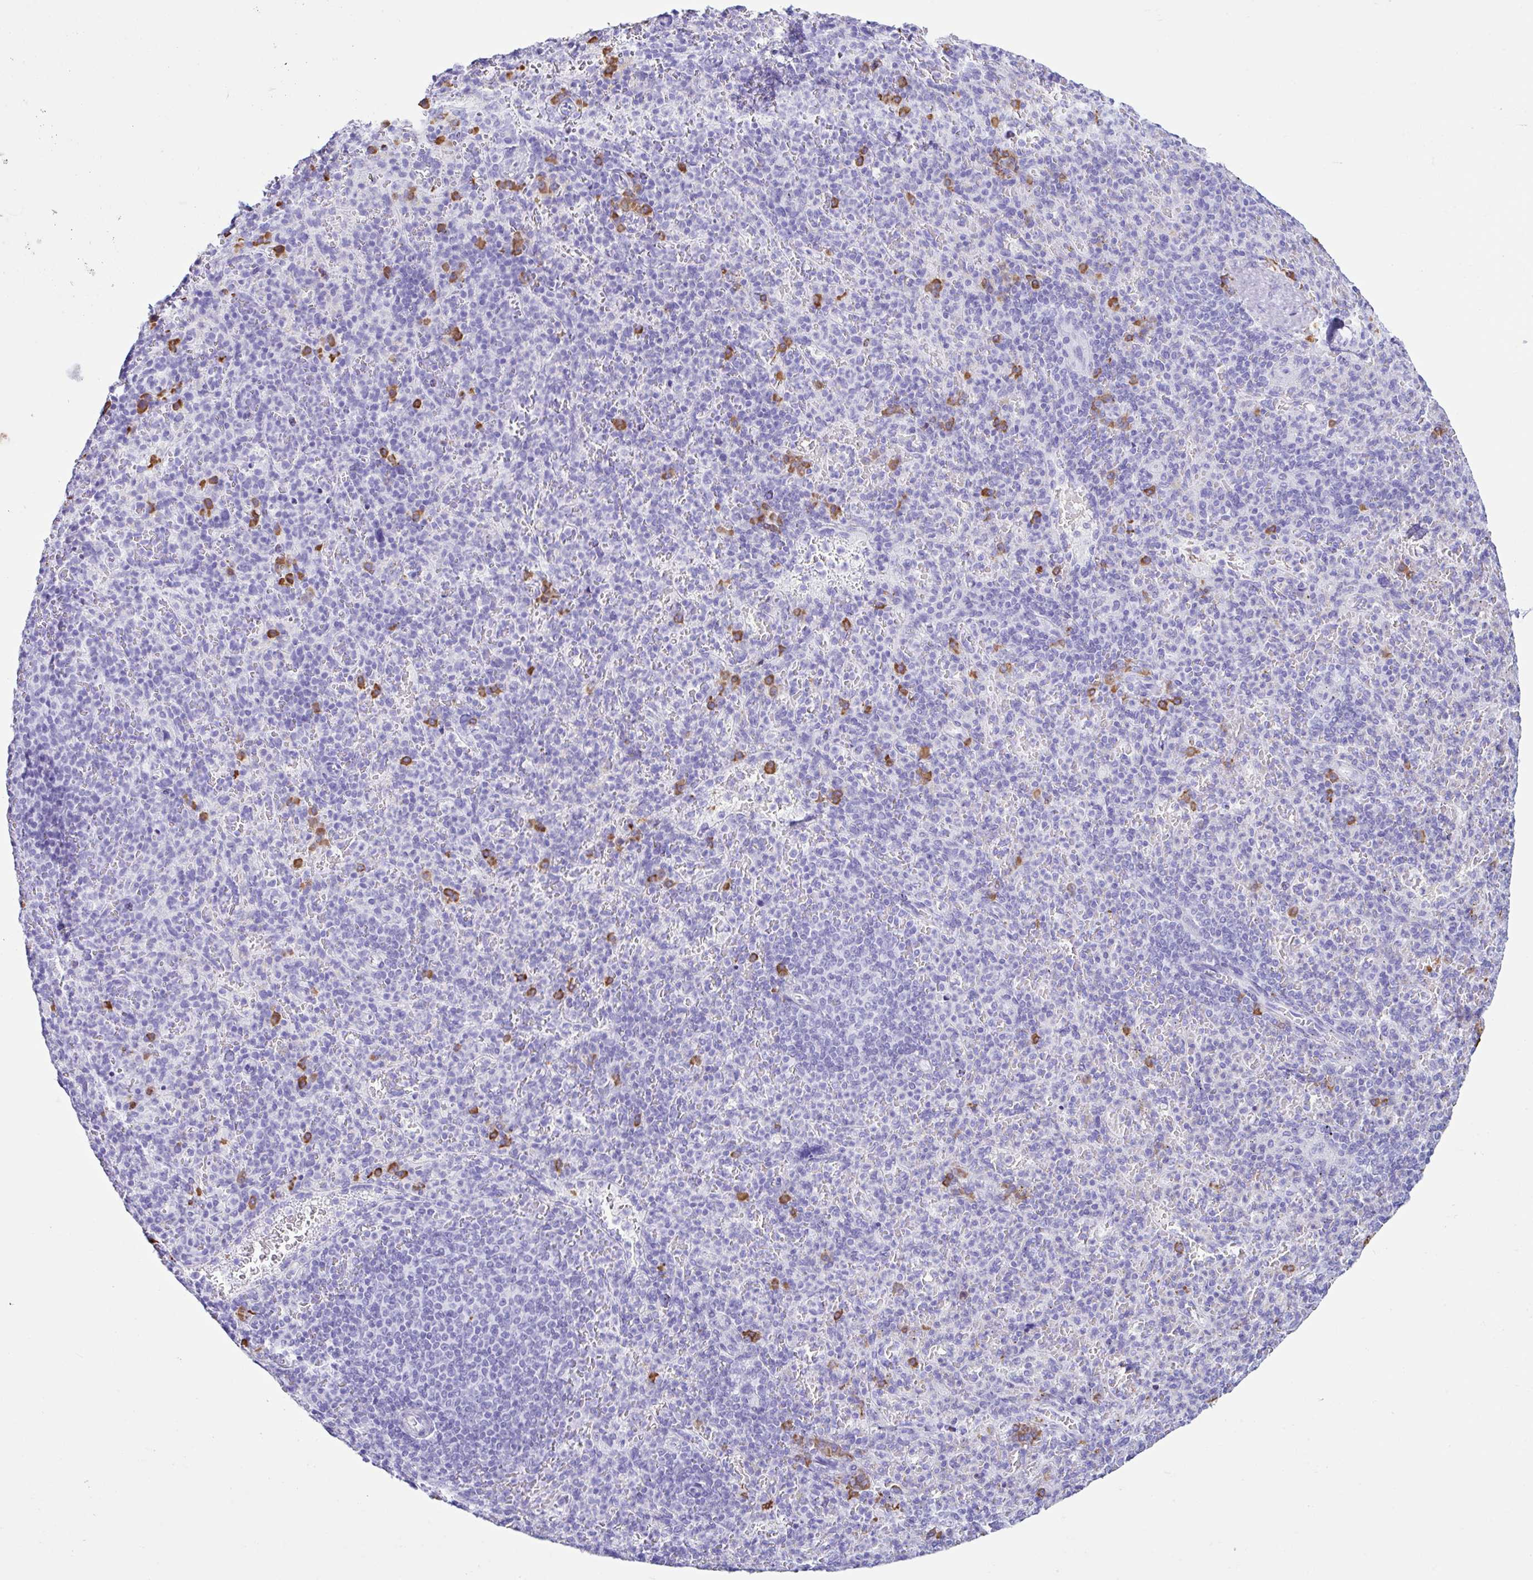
{"staining": {"intensity": "strong", "quantity": "<25%", "location": "cytoplasmic/membranous"}, "tissue": "spleen", "cell_type": "Cells in red pulp", "image_type": "normal", "snomed": [{"axis": "morphology", "description": "Normal tissue, NOS"}, {"axis": "topography", "description": "Spleen"}], "caption": "Immunohistochemistry image of unremarkable spleen: spleen stained using immunohistochemistry (IHC) demonstrates medium levels of strong protein expression localized specifically in the cytoplasmic/membranous of cells in red pulp, appearing as a cytoplasmic/membranous brown color.", "gene": "PIGF", "patient": {"sex": "female", "age": 74}}